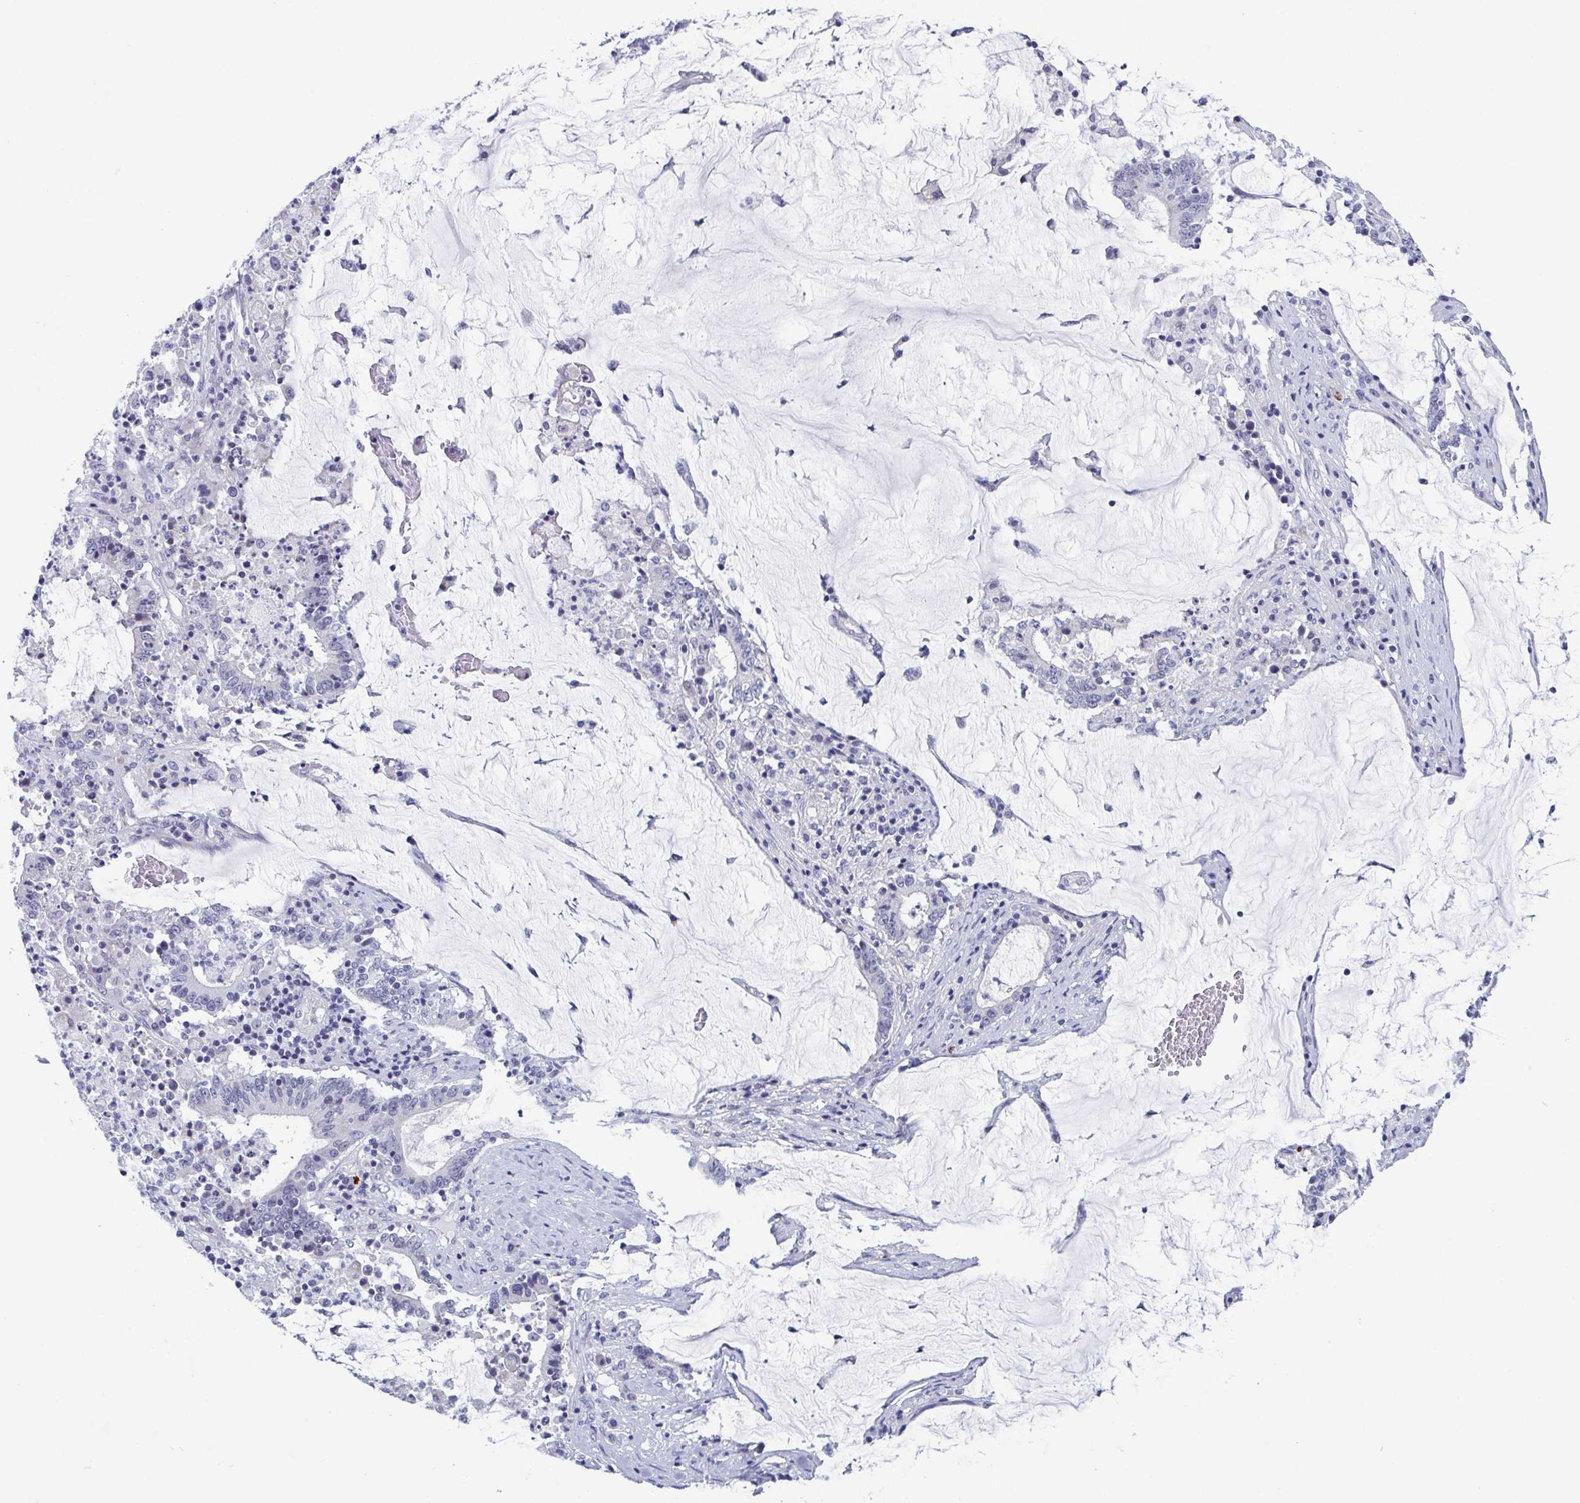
{"staining": {"intensity": "negative", "quantity": "none", "location": "none"}, "tissue": "stomach cancer", "cell_type": "Tumor cells", "image_type": "cancer", "snomed": [{"axis": "morphology", "description": "Adenocarcinoma, NOS"}, {"axis": "topography", "description": "Stomach, upper"}], "caption": "A histopathology image of stomach adenocarcinoma stained for a protein demonstrates no brown staining in tumor cells.", "gene": "ZFP64", "patient": {"sex": "male", "age": 68}}